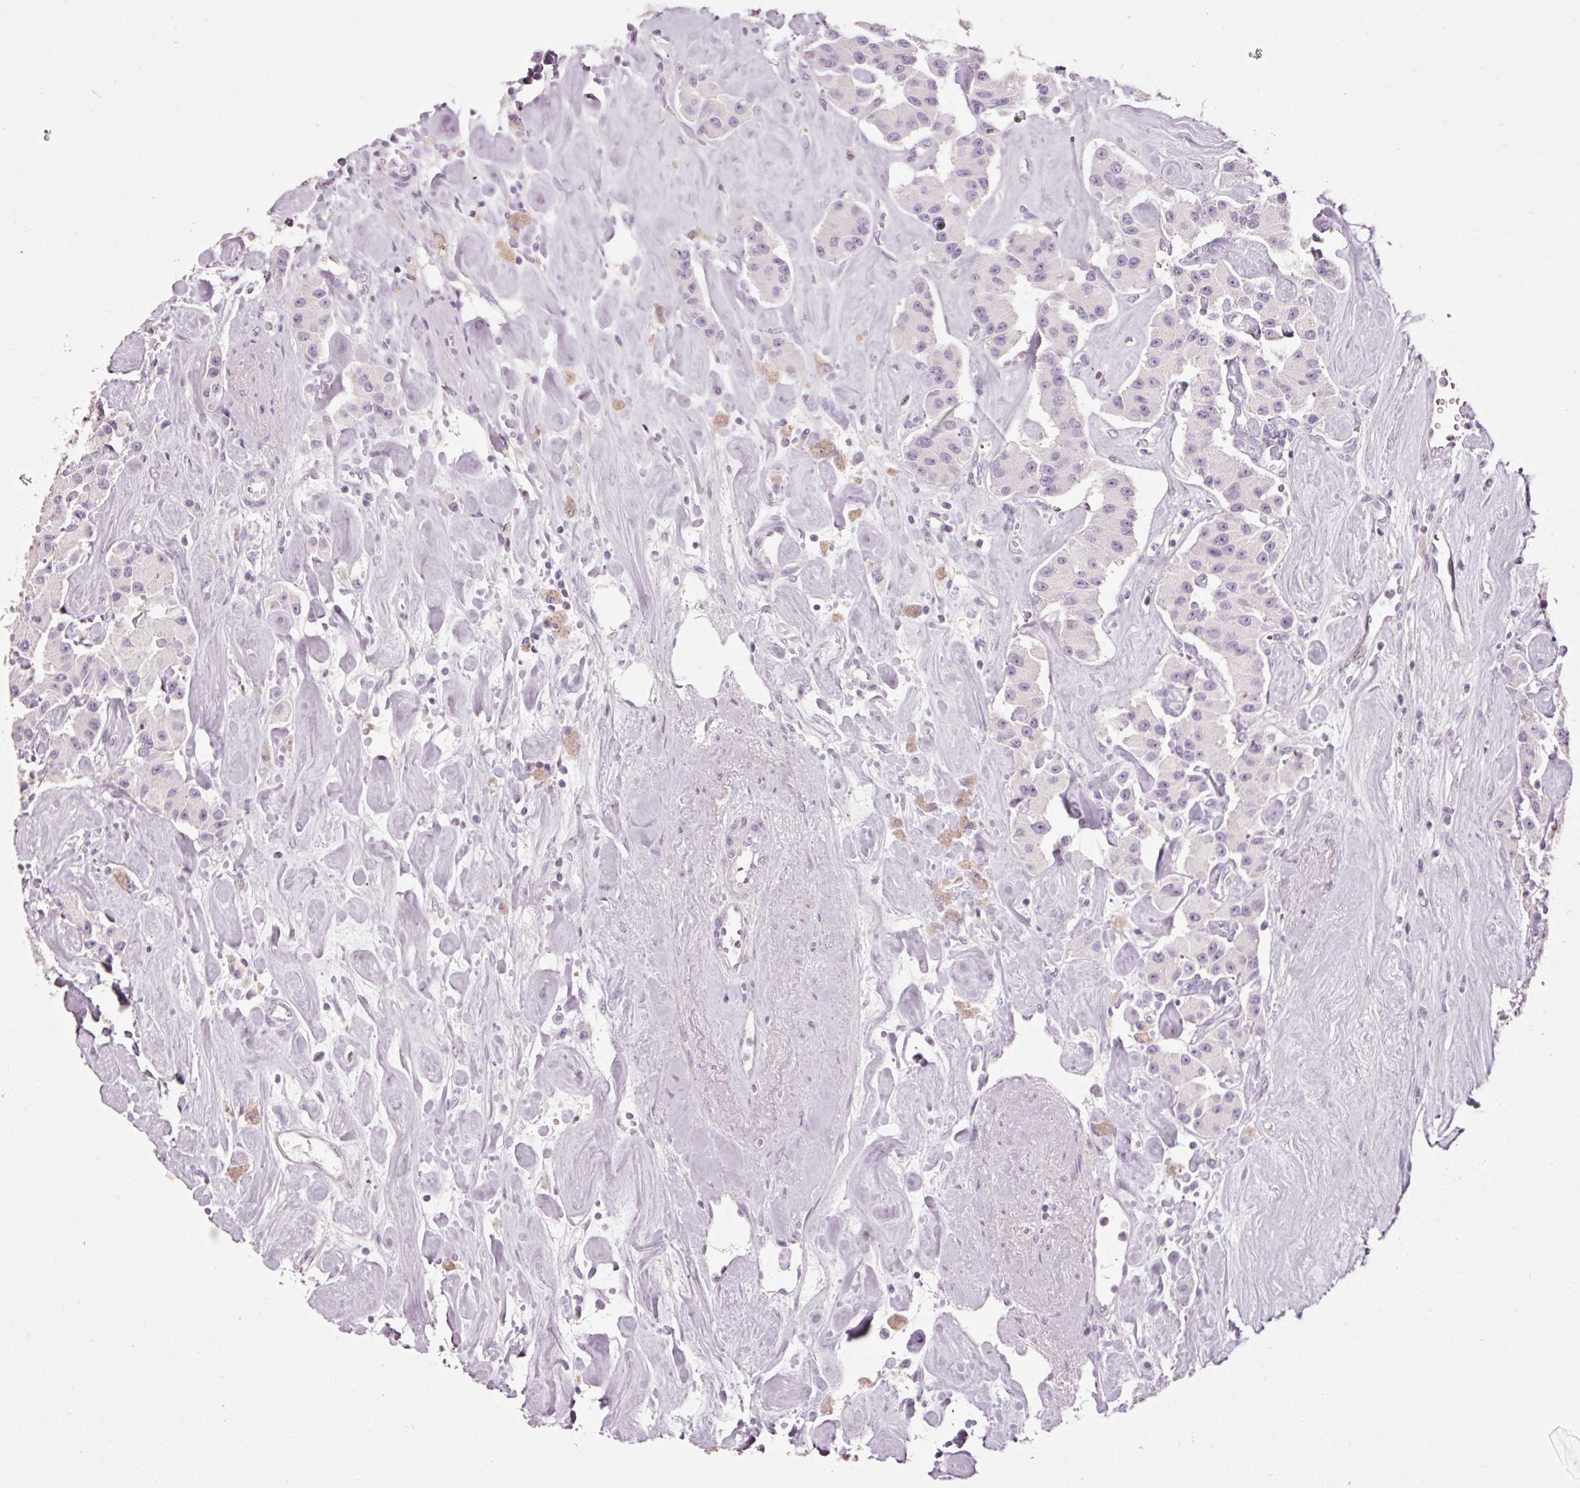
{"staining": {"intensity": "negative", "quantity": "none", "location": "none"}, "tissue": "carcinoid", "cell_type": "Tumor cells", "image_type": "cancer", "snomed": [{"axis": "morphology", "description": "Carcinoid, malignant, NOS"}, {"axis": "topography", "description": "Pancreas"}], "caption": "Immunohistochemistry image of malignant carcinoid stained for a protein (brown), which exhibits no positivity in tumor cells.", "gene": "MUC5AC", "patient": {"sex": "male", "age": 41}}